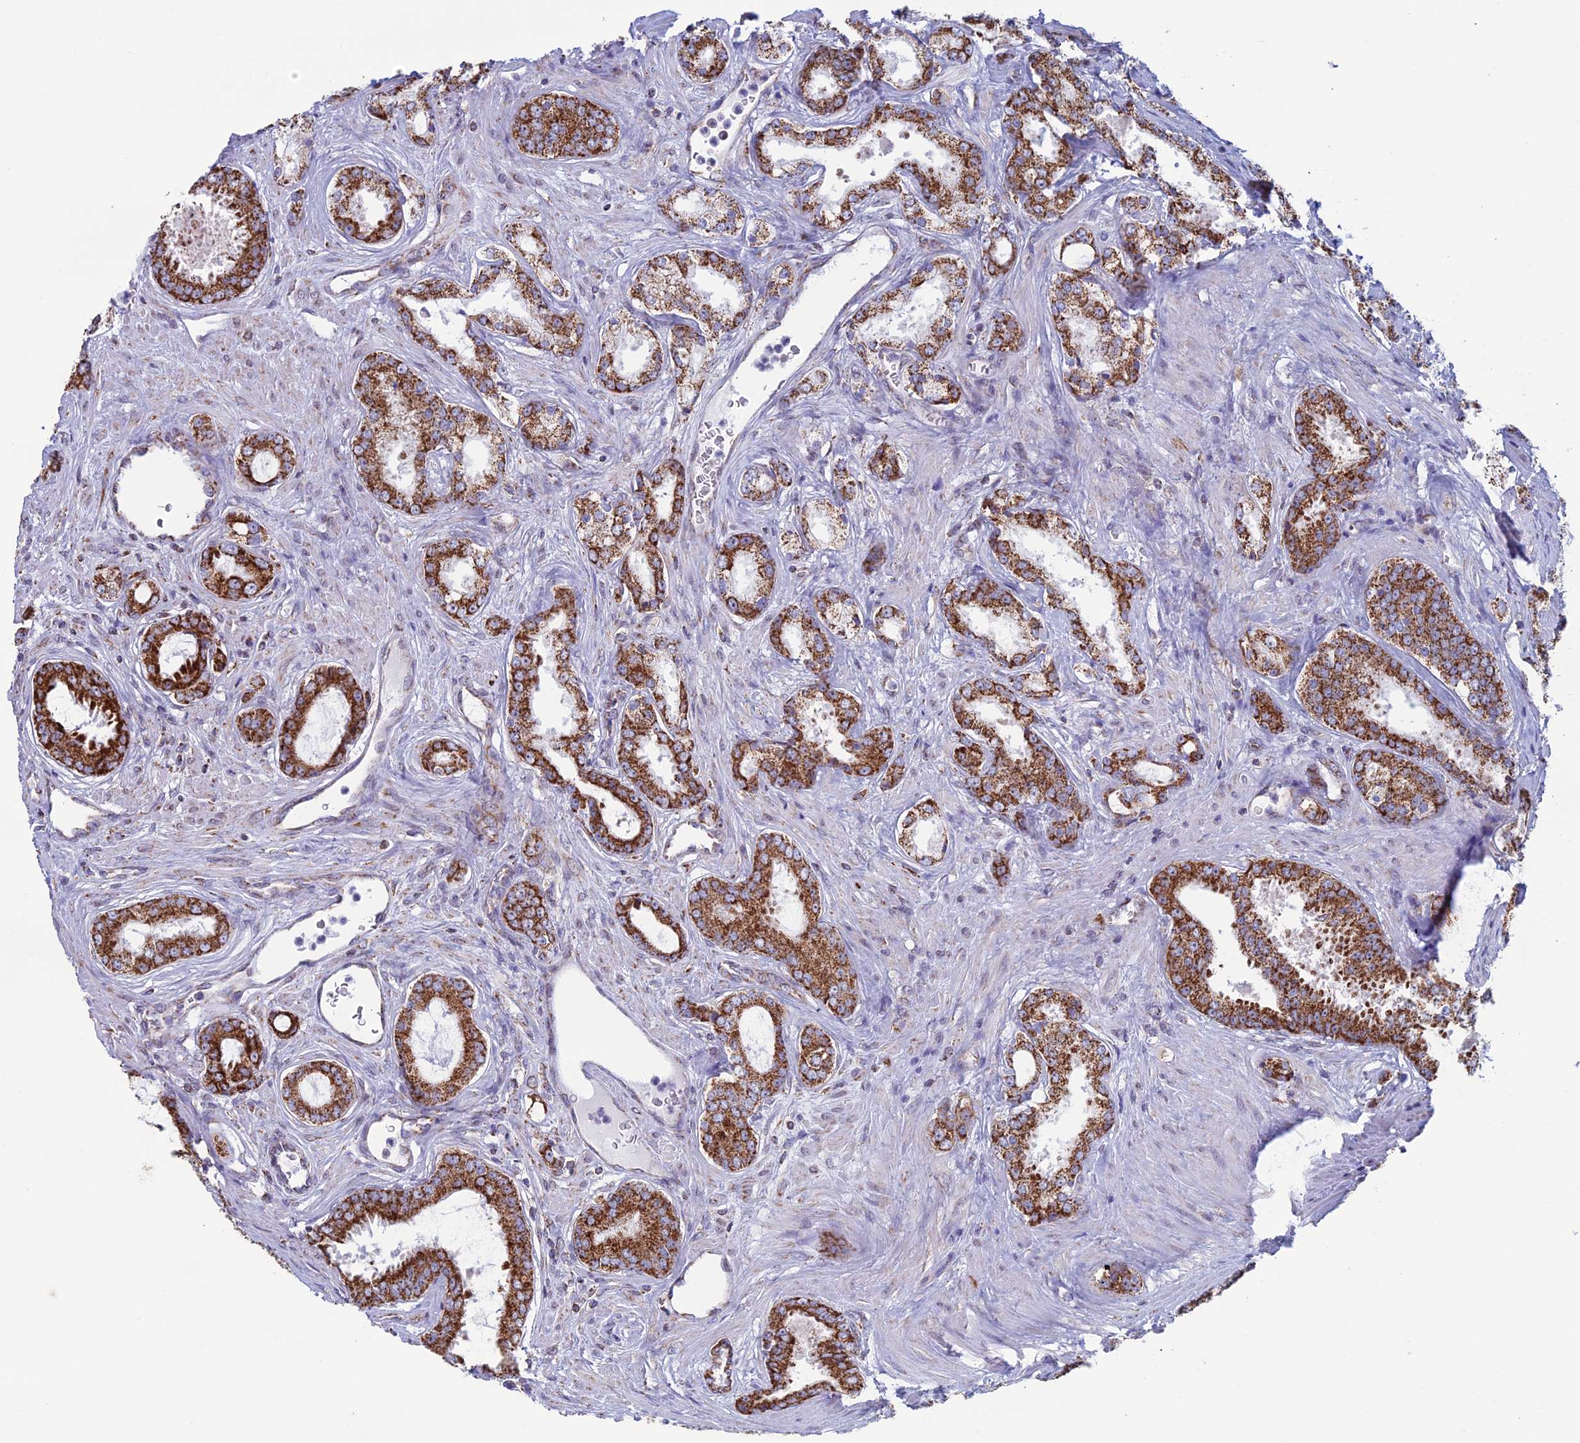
{"staining": {"intensity": "strong", "quantity": ">75%", "location": "cytoplasmic/membranous"}, "tissue": "prostate cancer", "cell_type": "Tumor cells", "image_type": "cancer", "snomed": [{"axis": "morphology", "description": "Adenocarcinoma, Low grade"}, {"axis": "topography", "description": "Prostate"}], "caption": "Protein staining by immunohistochemistry demonstrates strong cytoplasmic/membranous positivity in approximately >75% of tumor cells in prostate cancer.", "gene": "ZNG1B", "patient": {"sex": "male", "age": 68}}